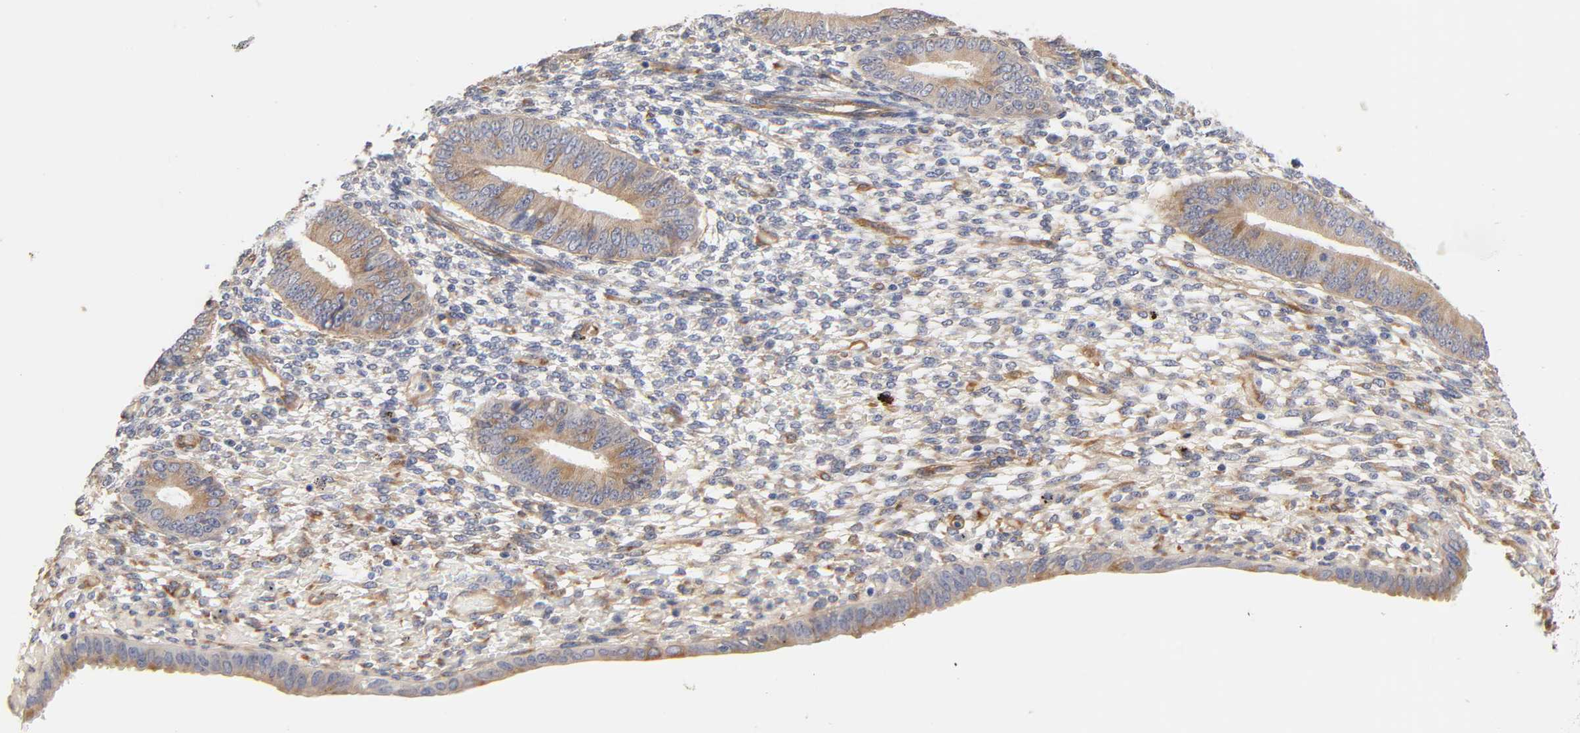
{"staining": {"intensity": "negative", "quantity": "none", "location": "none"}, "tissue": "endometrium", "cell_type": "Cells in endometrial stroma", "image_type": "normal", "snomed": [{"axis": "morphology", "description": "Normal tissue, NOS"}, {"axis": "topography", "description": "Endometrium"}], "caption": "Photomicrograph shows no protein positivity in cells in endometrial stroma of unremarkable endometrium. (Brightfield microscopy of DAB (3,3'-diaminobenzidine) immunohistochemistry (IHC) at high magnification).", "gene": "LAMB1", "patient": {"sex": "female", "age": 42}}